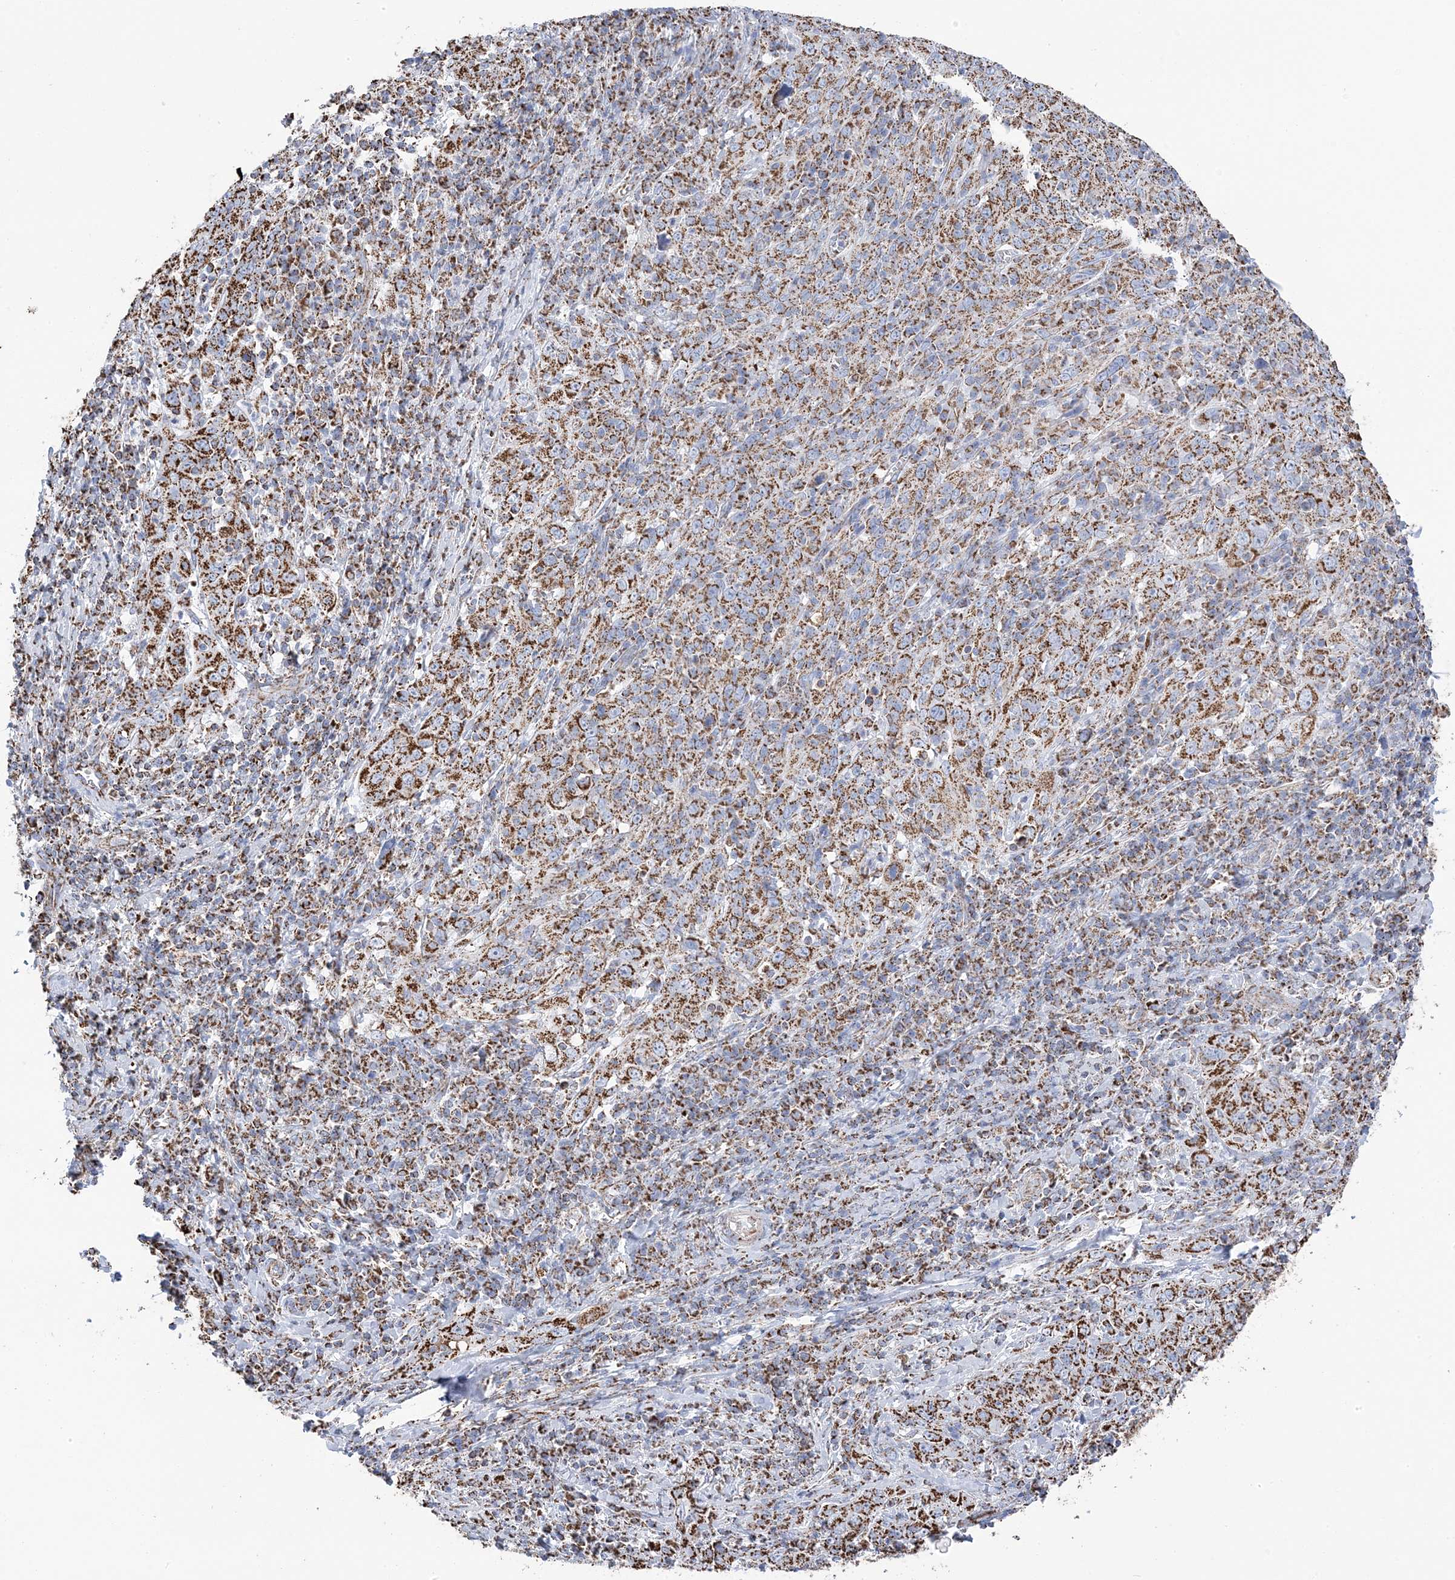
{"staining": {"intensity": "moderate", "quantity": ">75%", "location": "cytoplasmic/membranous"}, "tissue": "cervical cancer", "cell_type": "Tumor cells", "image_type": "cancer", "snomed": [{"axis": "morphology", "description": "Squamous cell carcinoma, NOS"}, {"axis": "topography", "description": "Cervix"}], "caption": "Tumor cells show medium levels of moderate cytoplasmic/membranous staining in approximately >75% of cells in cervical cancer (squamous cell carcinoma). The protein of interest is shown in brown color, while the nuclei are stained blue.", "gene": "GTPBP8", "patient": {"sex": "female", "age": 46}}